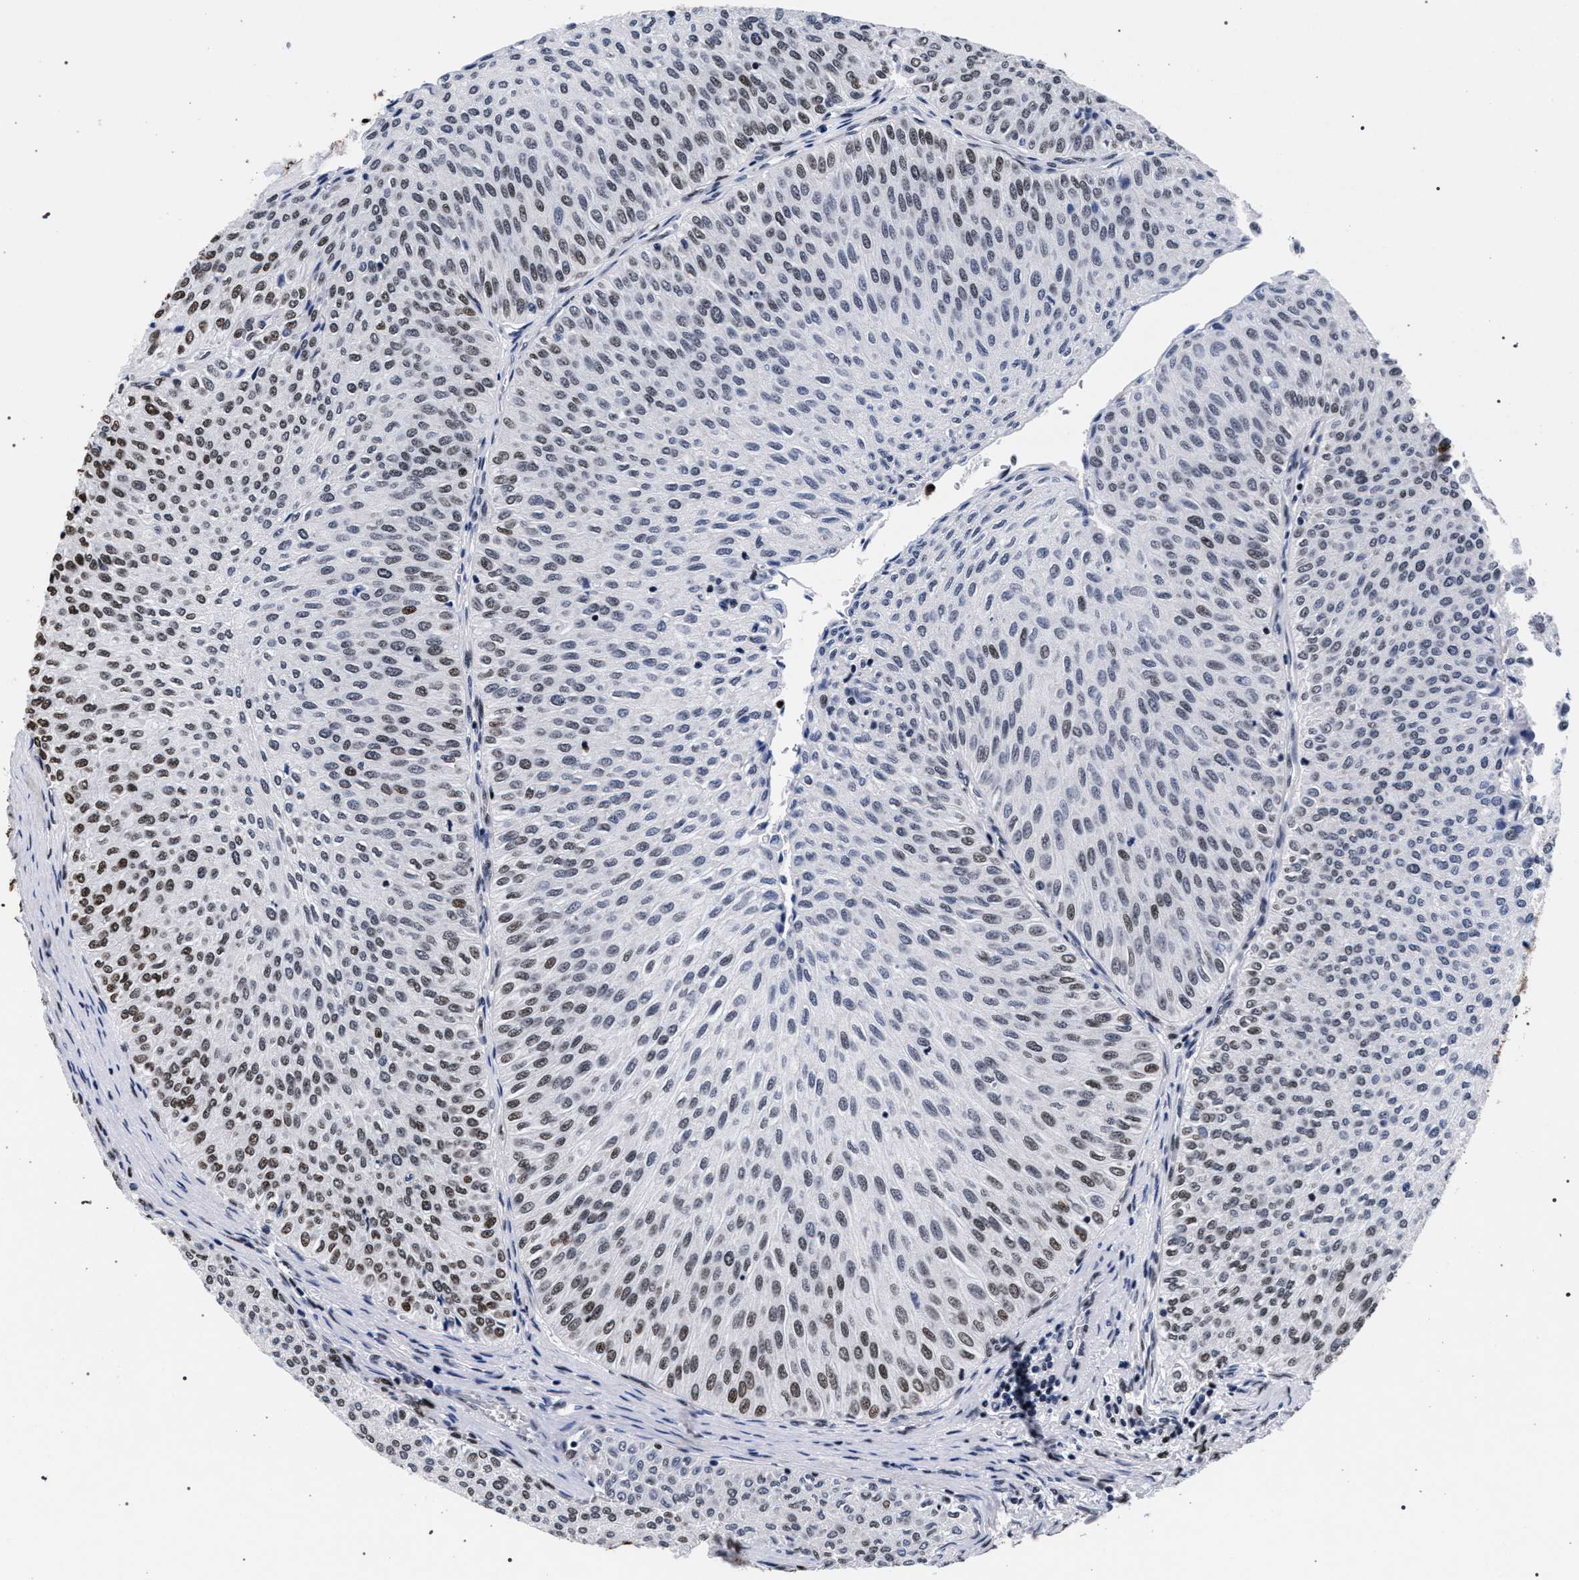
{"staining": {"intensity": "moderate", "quantity": "25%-75%", "location": "nuclear"}, "tissue": "urothelial cancer", "cell_type": "Tumor cells", "image_type": "cancer", "snomed": [{"axis": "morphology", "description": "Urothelial carcinoma, Low grade"}, {"axis": "topography", "description": "Urinary bladder"}], "caption": "IHC of urothelial cancer exhibits medium levels of moderate nuclear positivity in approximately 25%-75% of tumor cells. (DAB (3,3'-diaminobenzidine) = brown stain, brightfield microscopy at high magnification).", "gene": "HNRNPA1", "patient": {"sex": "male", "age": 78}}